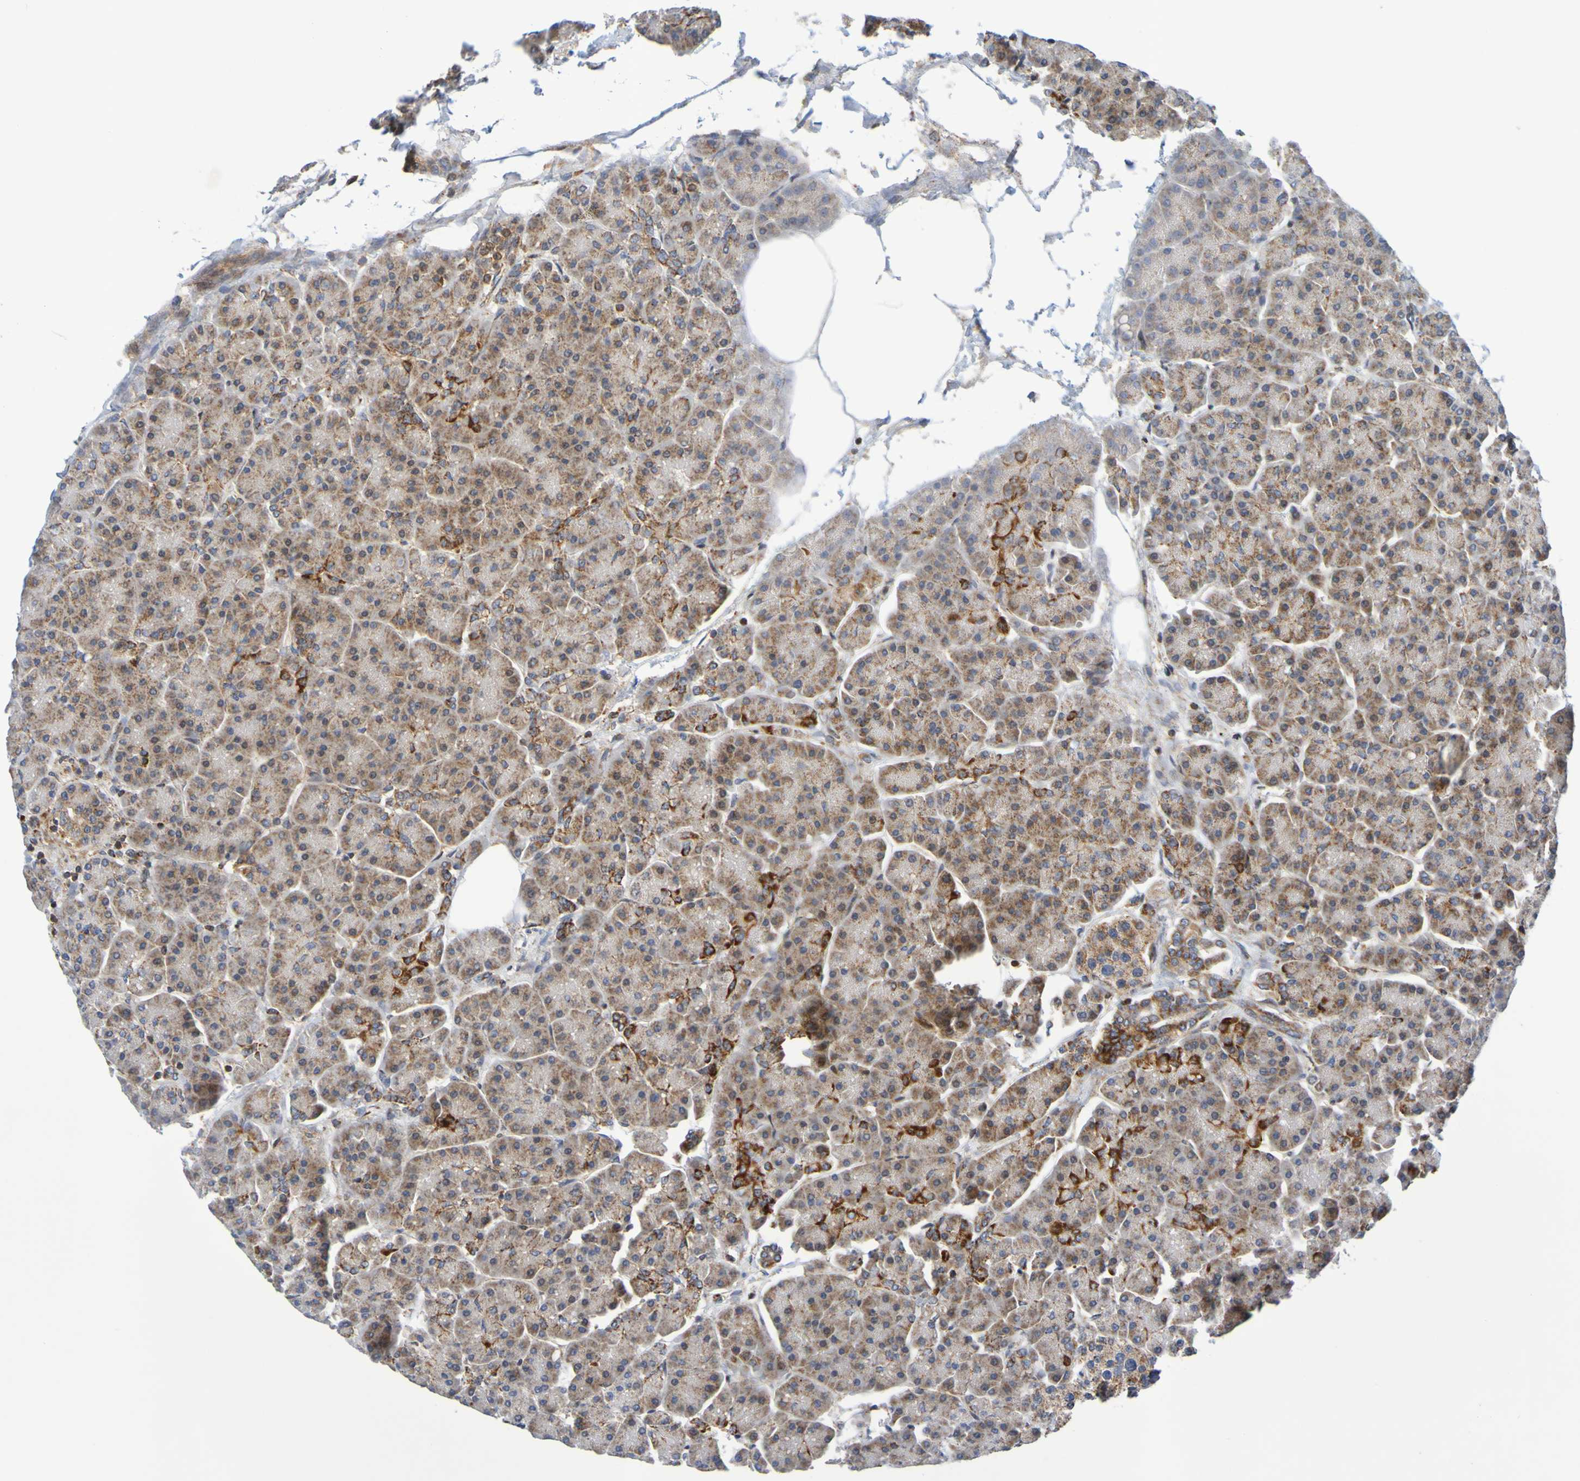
{"staining": {"intensity": "moderate", "quantity": ">75%", "location": "cytoplasmic/membranous"}, "tissue": "pancreas", "cell_type": "Exocrine glandular cells", "image_type": "normal", "snomed": [{"axis": "morphology", "description": "Normal tissue, NOS"}, {"axis": "topography", "description": "Pancreas"}], "caption": "Exocrine glandular cells exhibit medium levels of moderate cytoplasmic/membranous expression in approximately >75% of cells in unremarkable pancreas. (Brightfield microscopy of DAB IHC at high magnification).", "gene": "CCDC51", "patient": {"sex": "female", "age": 70}}